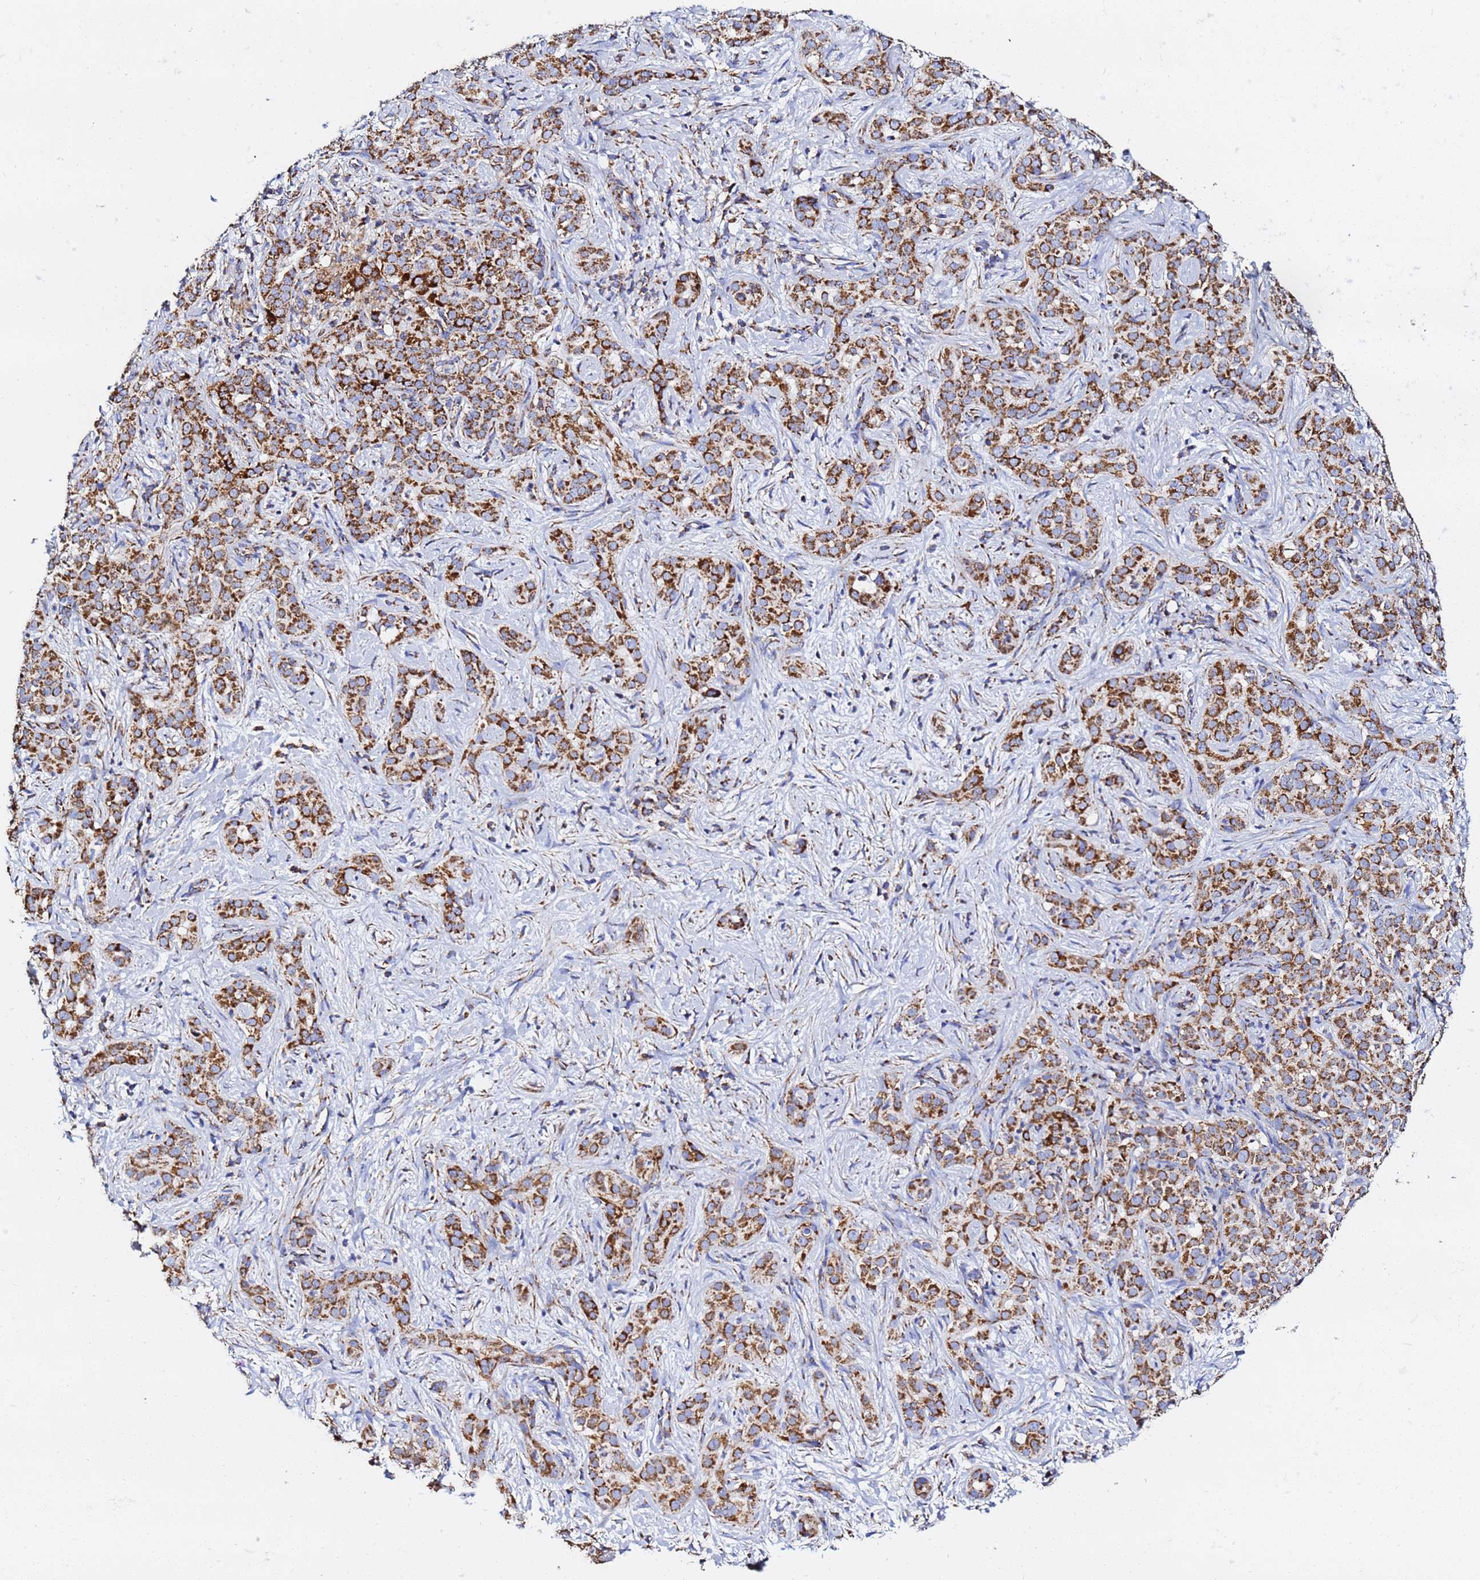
{"staining": {"intensity": "strong", "quantity": ">75%", "location": "cytoplasmic/membranous"}, "tissue": "liver cancer", "cell_type": "Tumor cells", "image_type": "cancer", "snomed": [{"axis": "morphology", "description": "Carcinoma, Hepatocellular, NOS"}, {"axis": "topography", "description": "Liver"}], "caption": "This is an image of immunohistochemistry staining of liver cancer, which shows strong expression in the cytoplasmic/membranous of tumor cells.", "gene": "PHB2", "patient": {"sex": "female", "age": 43}}